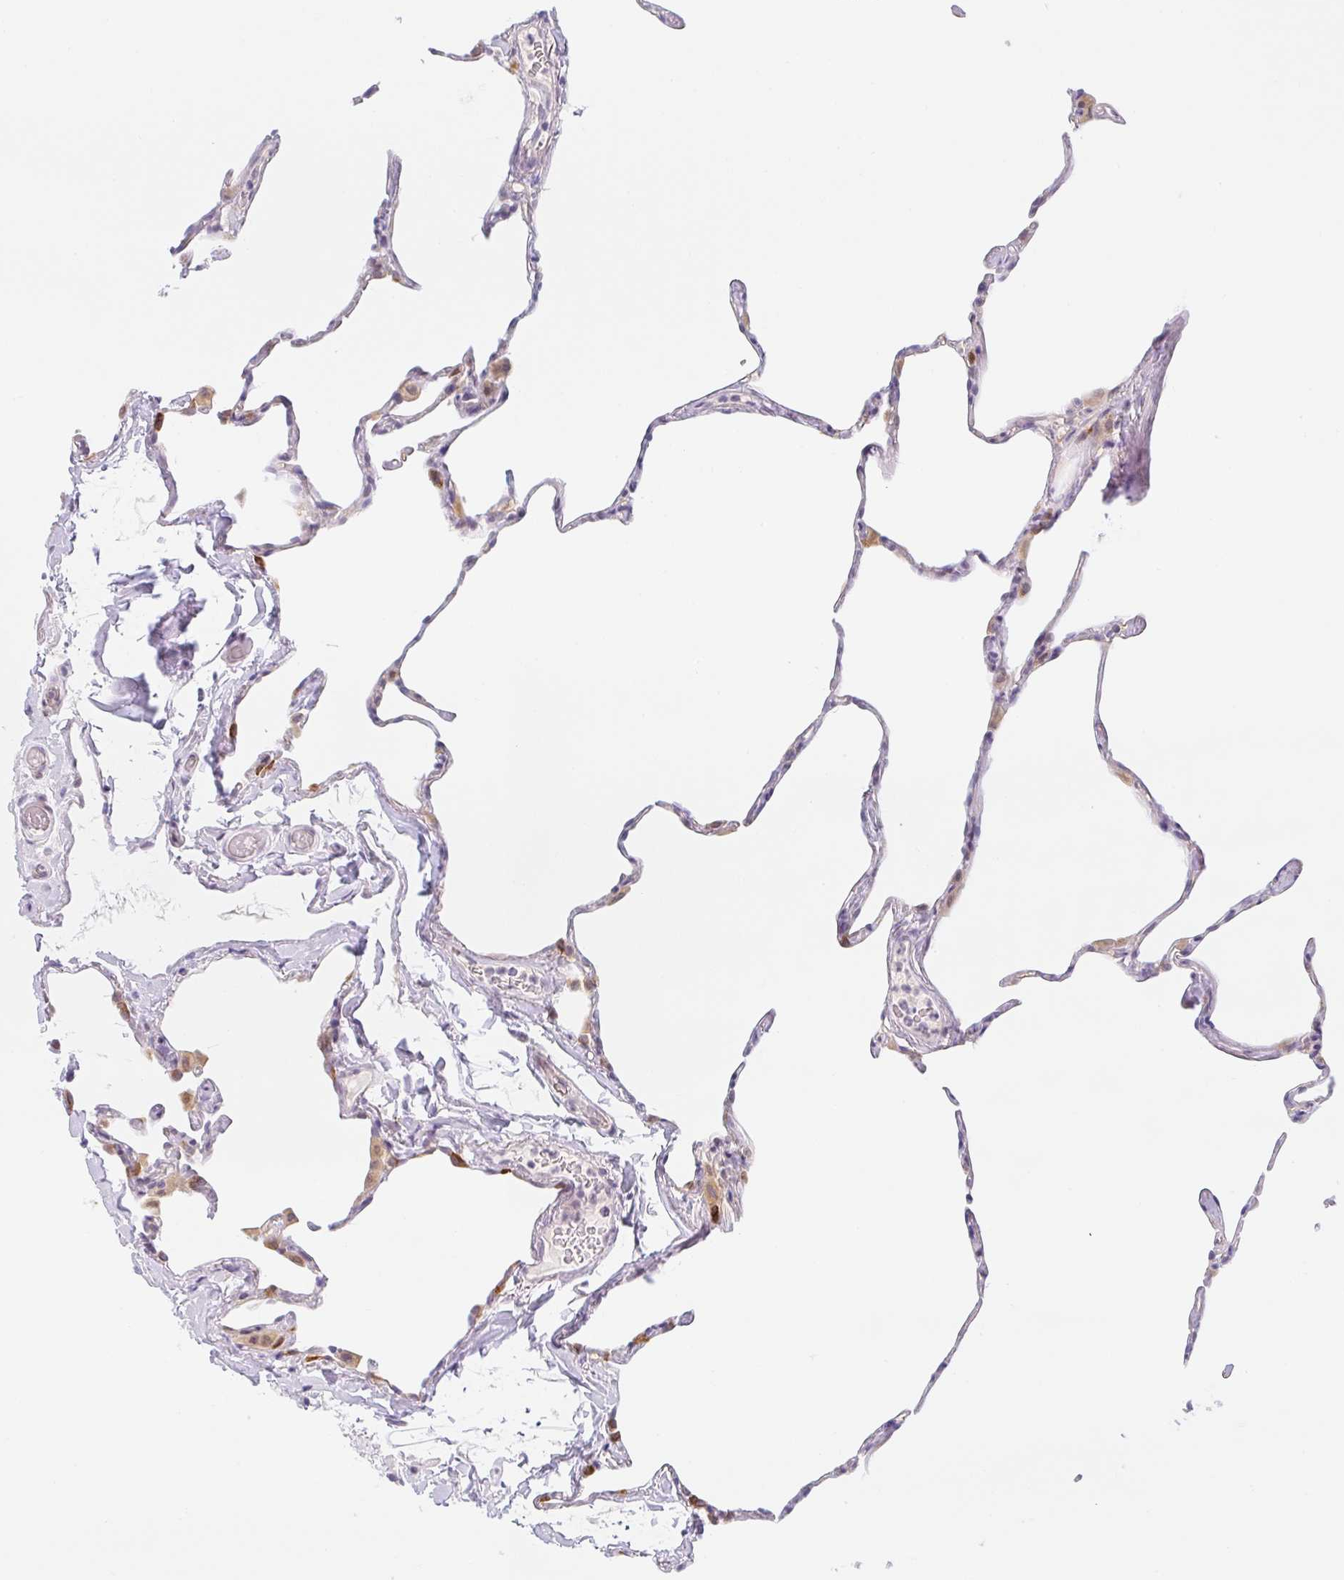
{"staining": {"intensity": "moderate", "quantity": "<25%", "location": "cytoplasmic/membranous"}, "tissue": "lung", "cell_type": "Alveolar cells", "image_type": "normal", "snomed": [{"axis": "morphology", "description": "Normal tissue, NOS"}, {"axis": "topography", "description": "Lung"}], "caption": "Unremarkable lung shows moderate cytoplasmic/membranous positivity in about <25% of alveolar cells, visualized by immunohistochemistry.", "gene": "TMEM86A", "patient": {"sex": "male", "age": 65}}